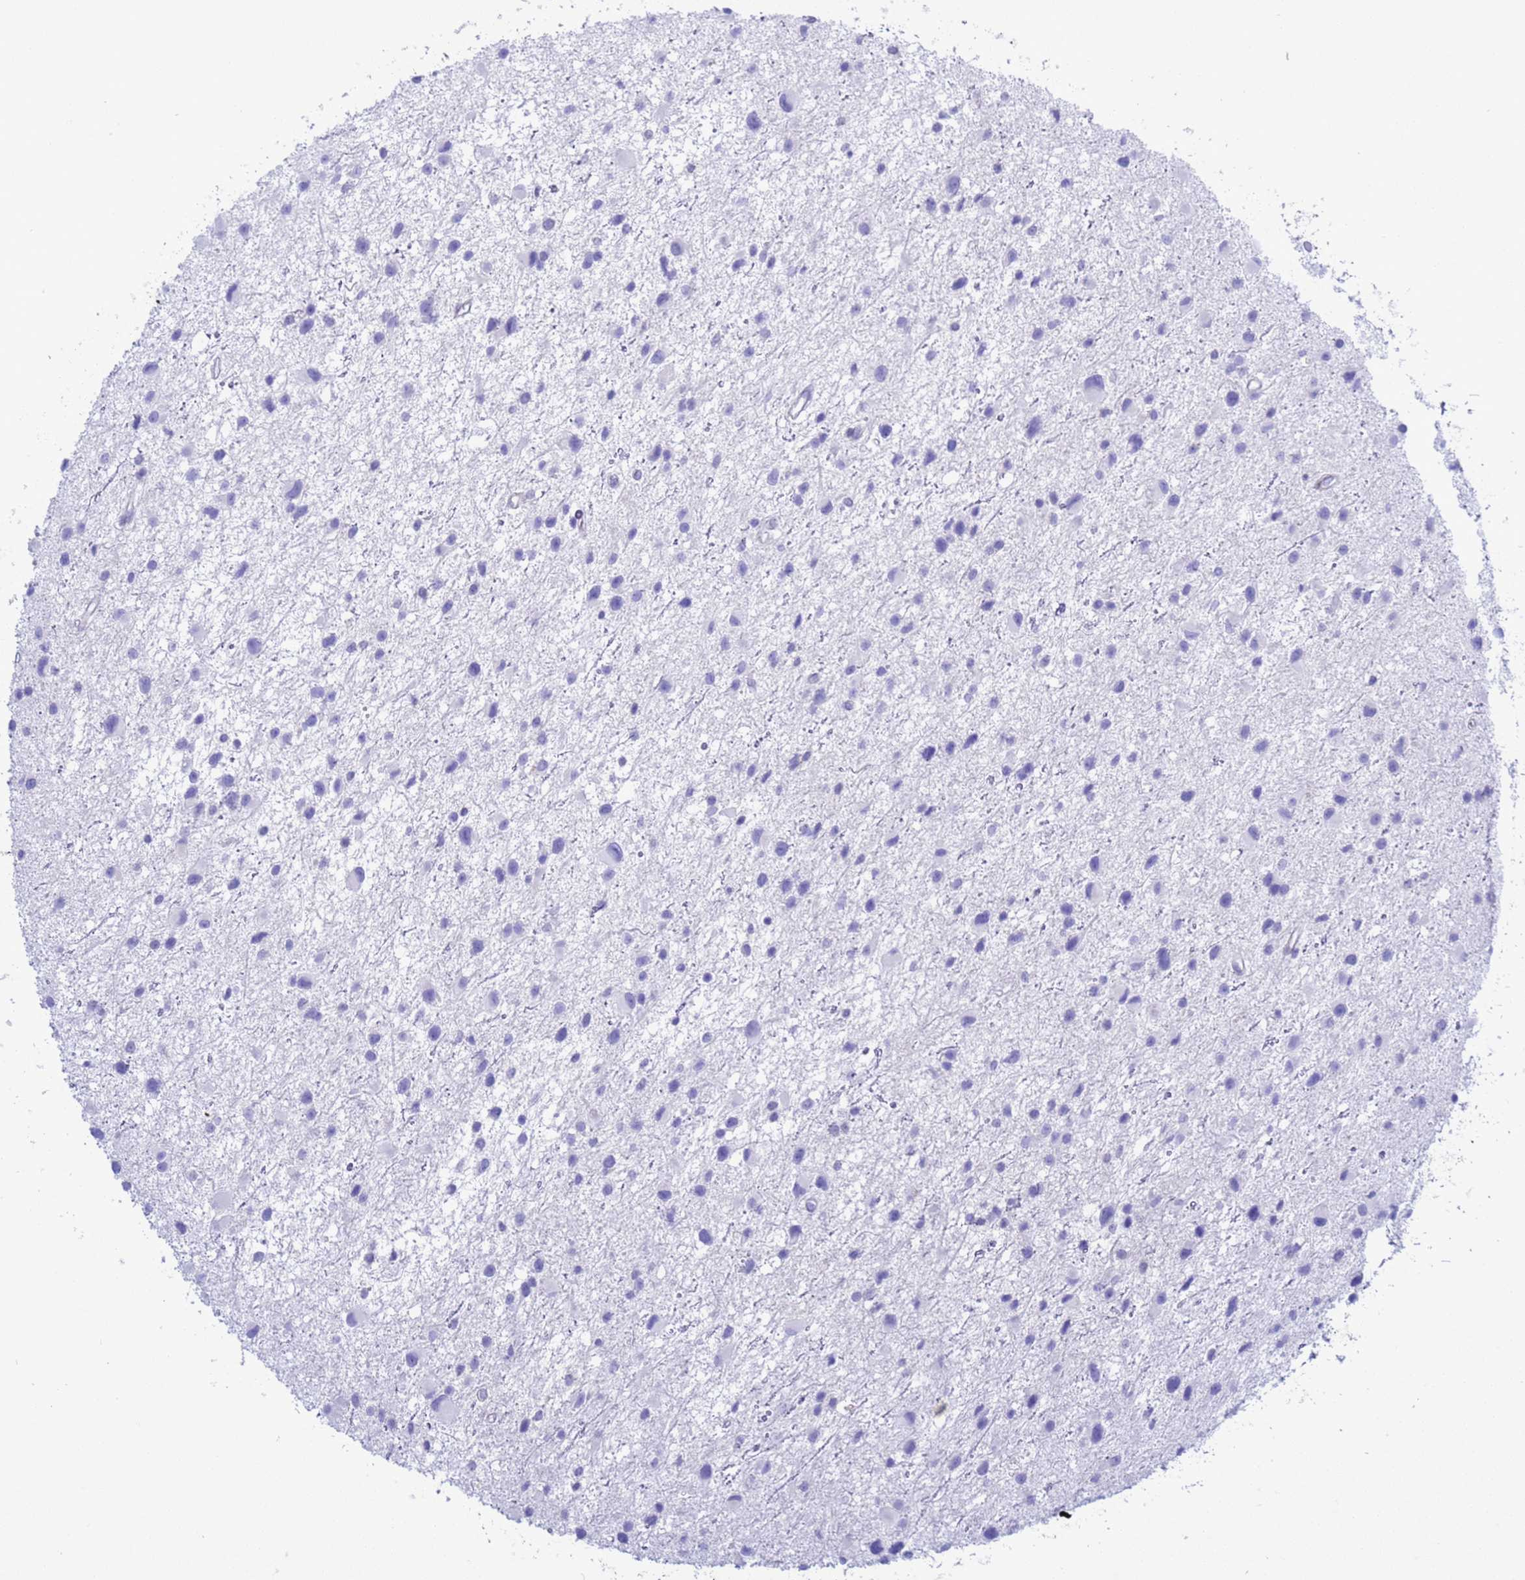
{"staining": {"intensity": "negative", "quantity": "none", "location": "none"}, "tissue": "glioma", "cell_type": "Tumor cells", "image_type": "cancer", "snomed": [{"axis": "morphology", "description": "Glioma, malignant, Low grade"}, {"axis": "topography", "description": "Brain"}], "caption": "There is no significant staining in tumor cells of glioma.", "gene": "GSTM1", "patient": {"sex": "female", "age": 32}}